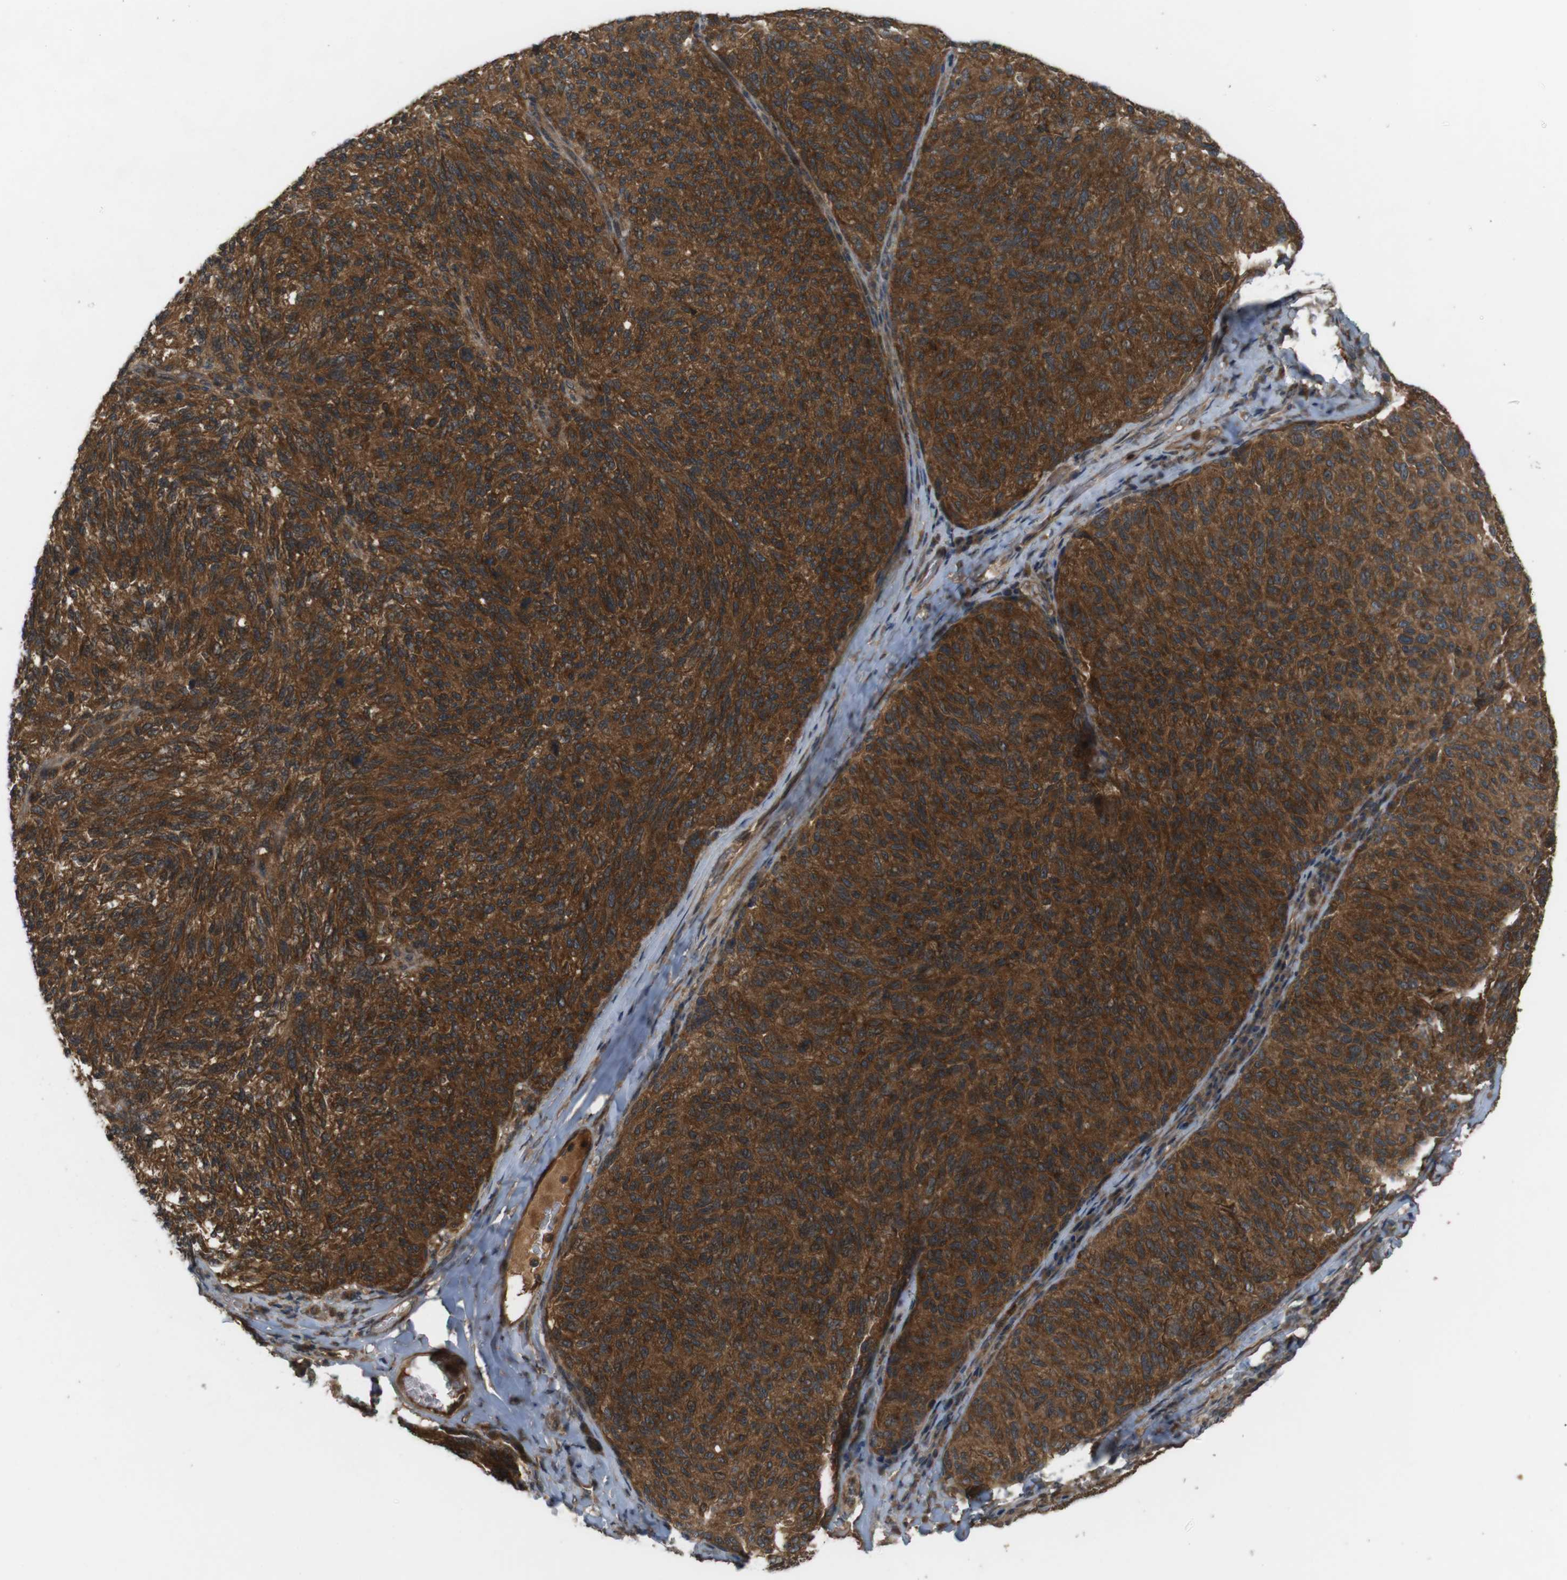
{"staining": {"intensity": "strong", "quantity": ">75%", "location": "cytoplasmic/membranous"}, "tissue": "melanoma", "cell_type": "Tumor cells", "image_type": "cancer", "snomed": [{"axis": "morphology", "description": "Malignant melanoma, NOS"}, {"axis": "topography", "description": "Skin"}], "caption": "Protein staining shows strong cytoplasmic/membranous positivity in approximately >75% of tumor cells in malignant melanoma. (Brightfield microscopy of DAB IHC at high magnification).", "gene": "NFKBIE", "patient": {"sex": "female", "age": 73}}